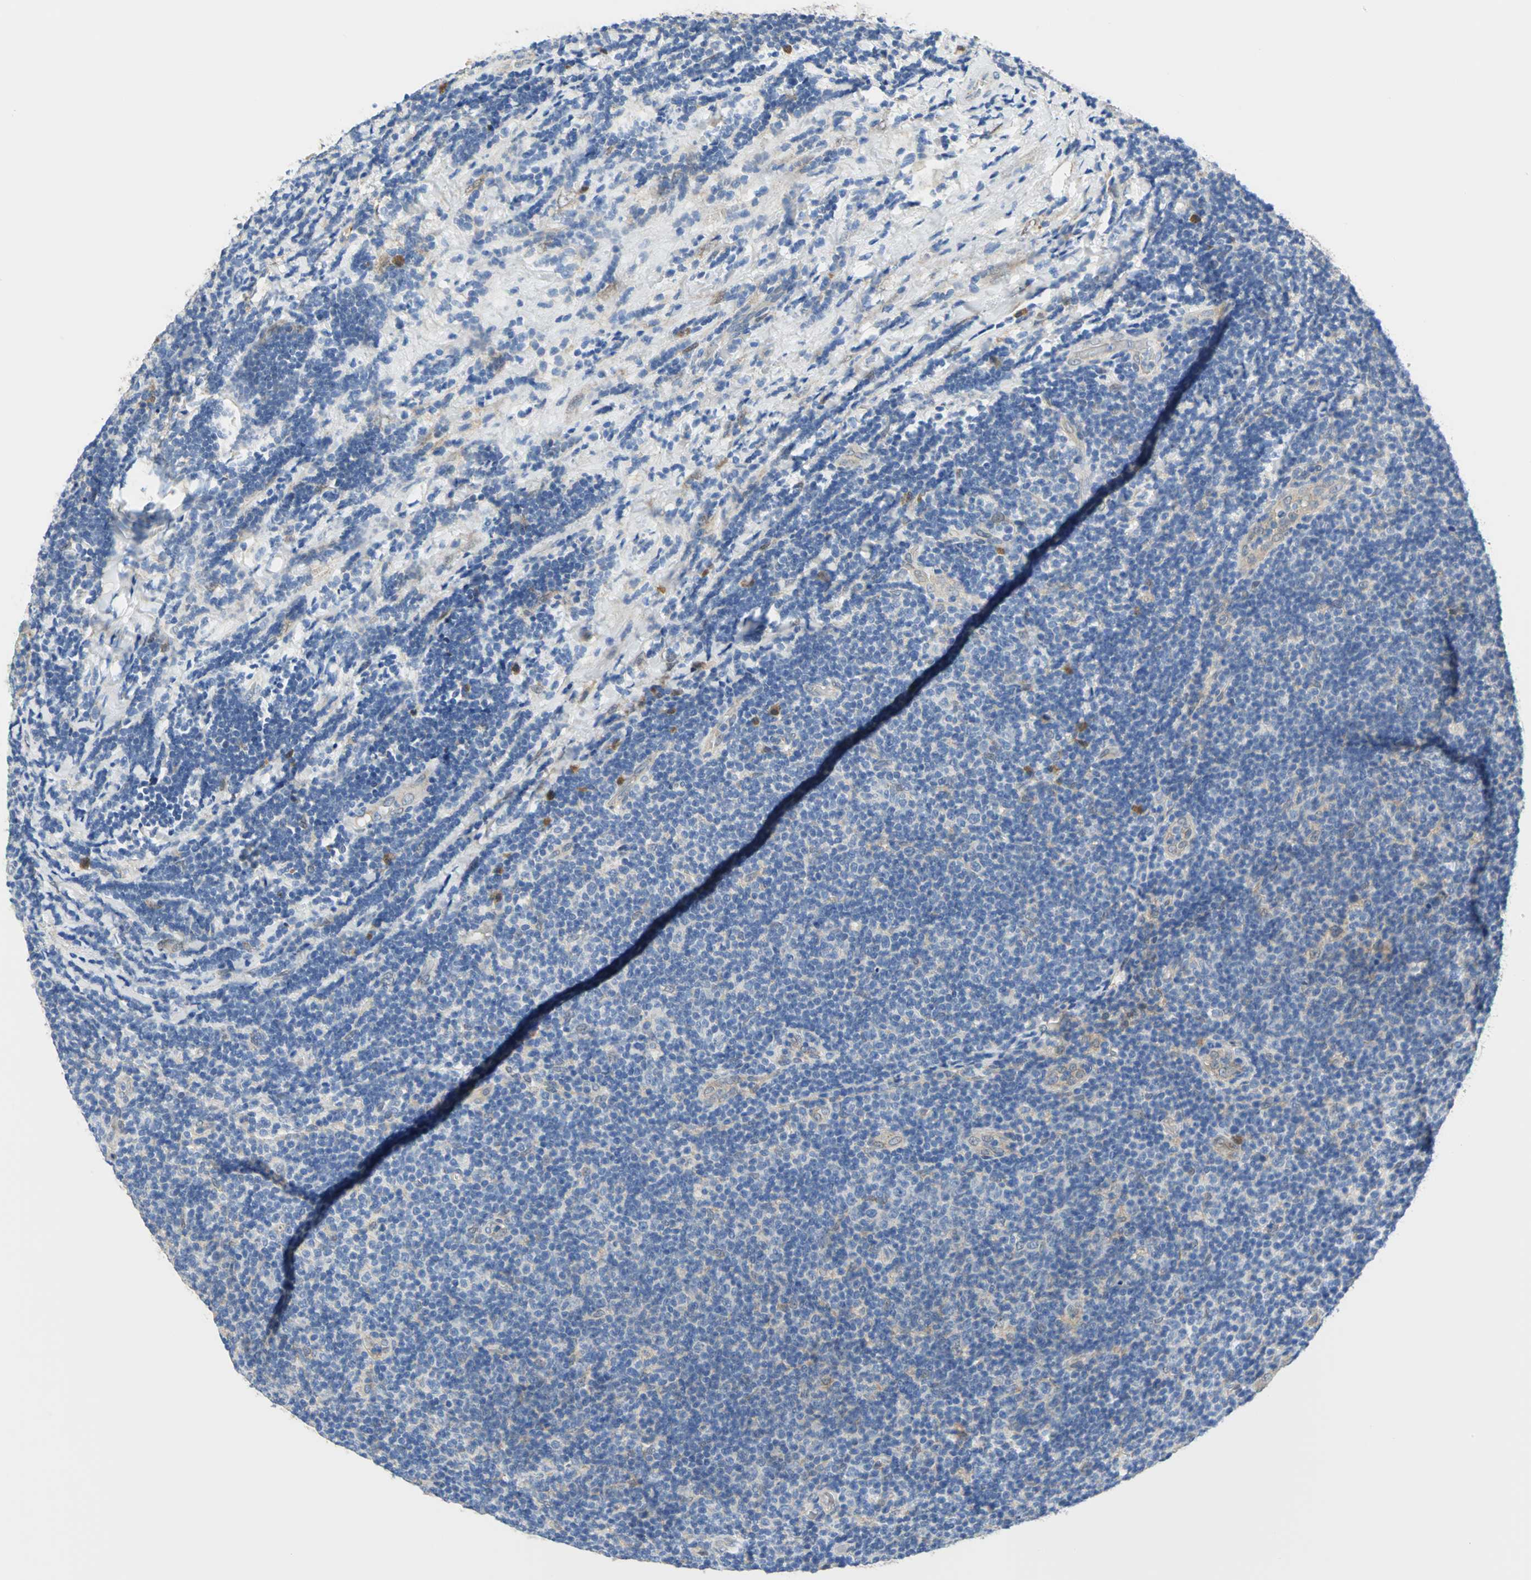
{"staining": {"intensity": "negative", "quantity": "none", "location": "none"}, "tissue": "lymphoma", "cell_type": "Tumor cells", "image_type": "cancer", "snomed": [{"axis": "morphology", "description": "Malignant lymphoma, non-Hodgkin's type, Low grade"}, {"axis": "topography", "description": "Lymph node"}], "caption": "Photomicrograph shows no protein expression in tumor cells of lymphoma tissue.", "gene": "PGM3", "patient": {"sex": "male", "age": 83}}